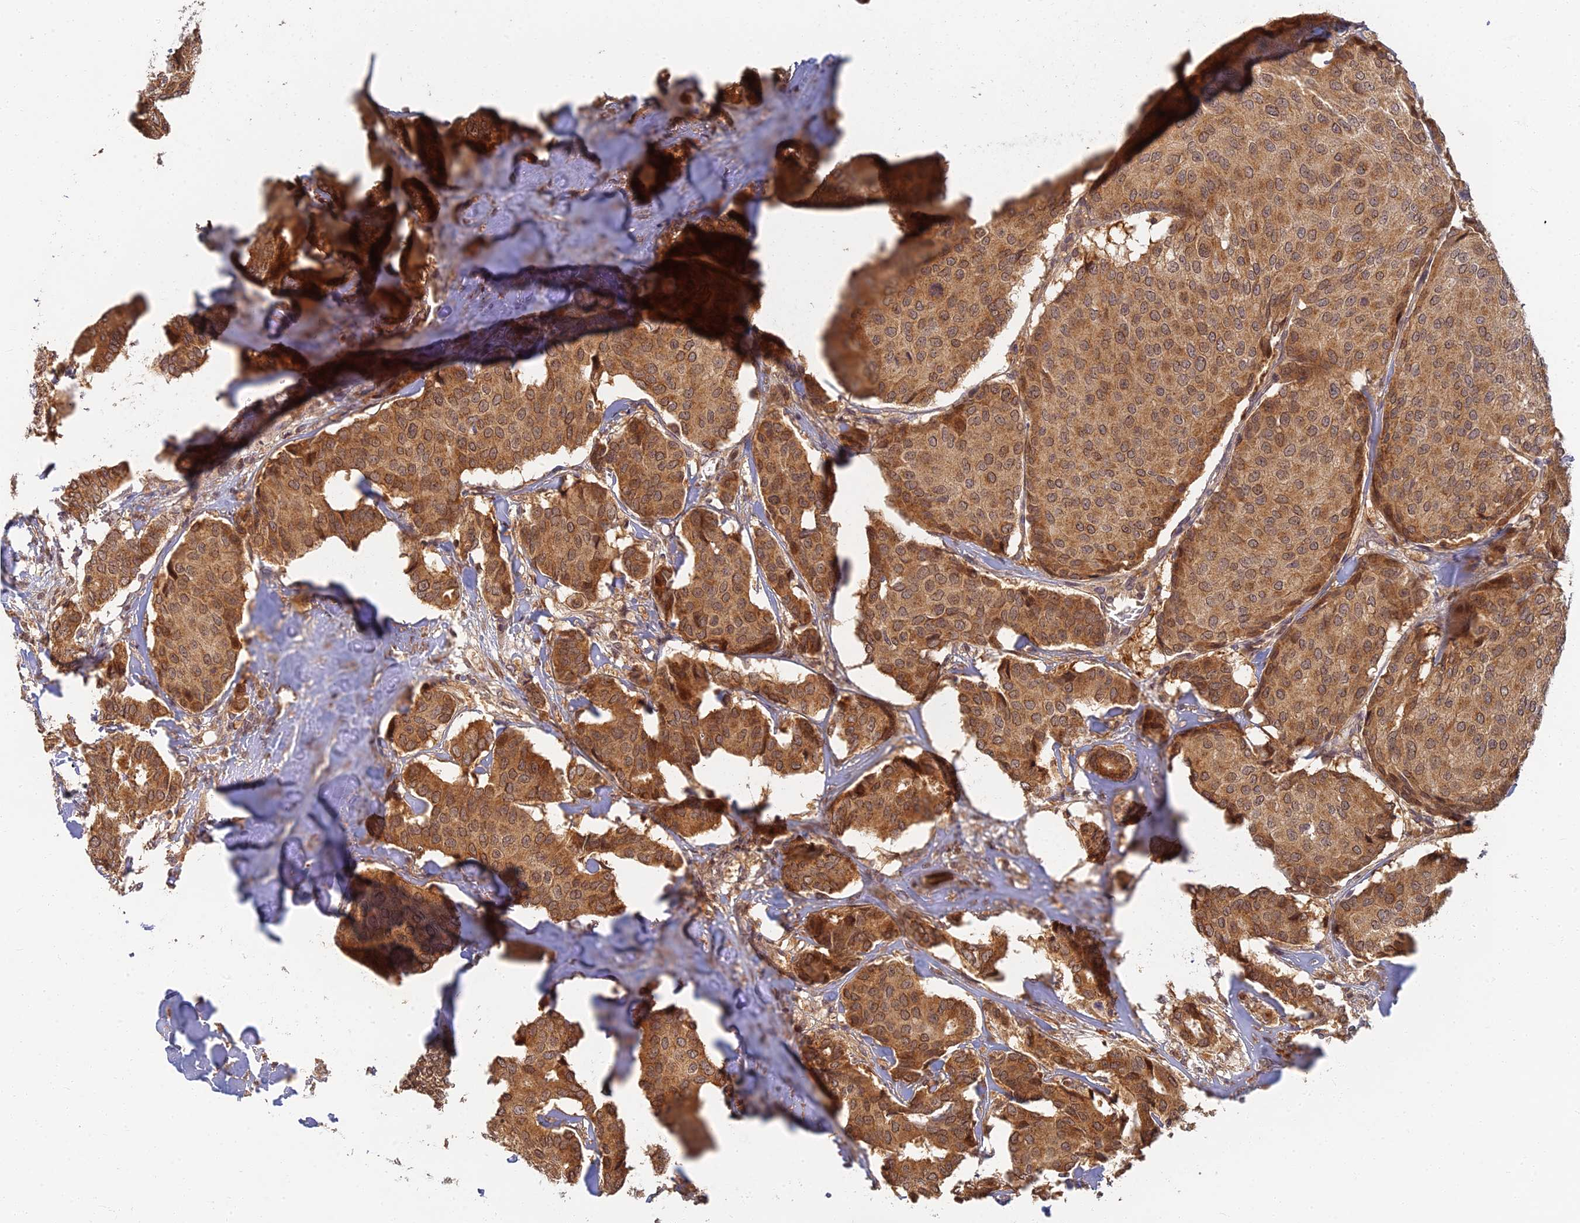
{"staining": {"intensity": "moderate", "quantity": ">75%", "location": "cytoplasmic/membranous"}, "tissue": "breast cancer", "cell_type": "Tumor cells", "image_type": "cancer", "snomed": [{"axis": "morphology", "description": "Duct carcinoma"}, {"axis": "topography", "description": "Breast"}], "caption": "Immunohistochemistry (IHC) image of neoplastic tissue: invasive ductal carcinoma (breast) stained using IHC demonstrates medium levels of moderate protein expression localized specifically in the cytoplasmic/membranous of tumor cells, appearing as a cytoplasmic/membranous brown color.", "gene": "RGL3", "patient": {"sex": "female", "age": 75}}